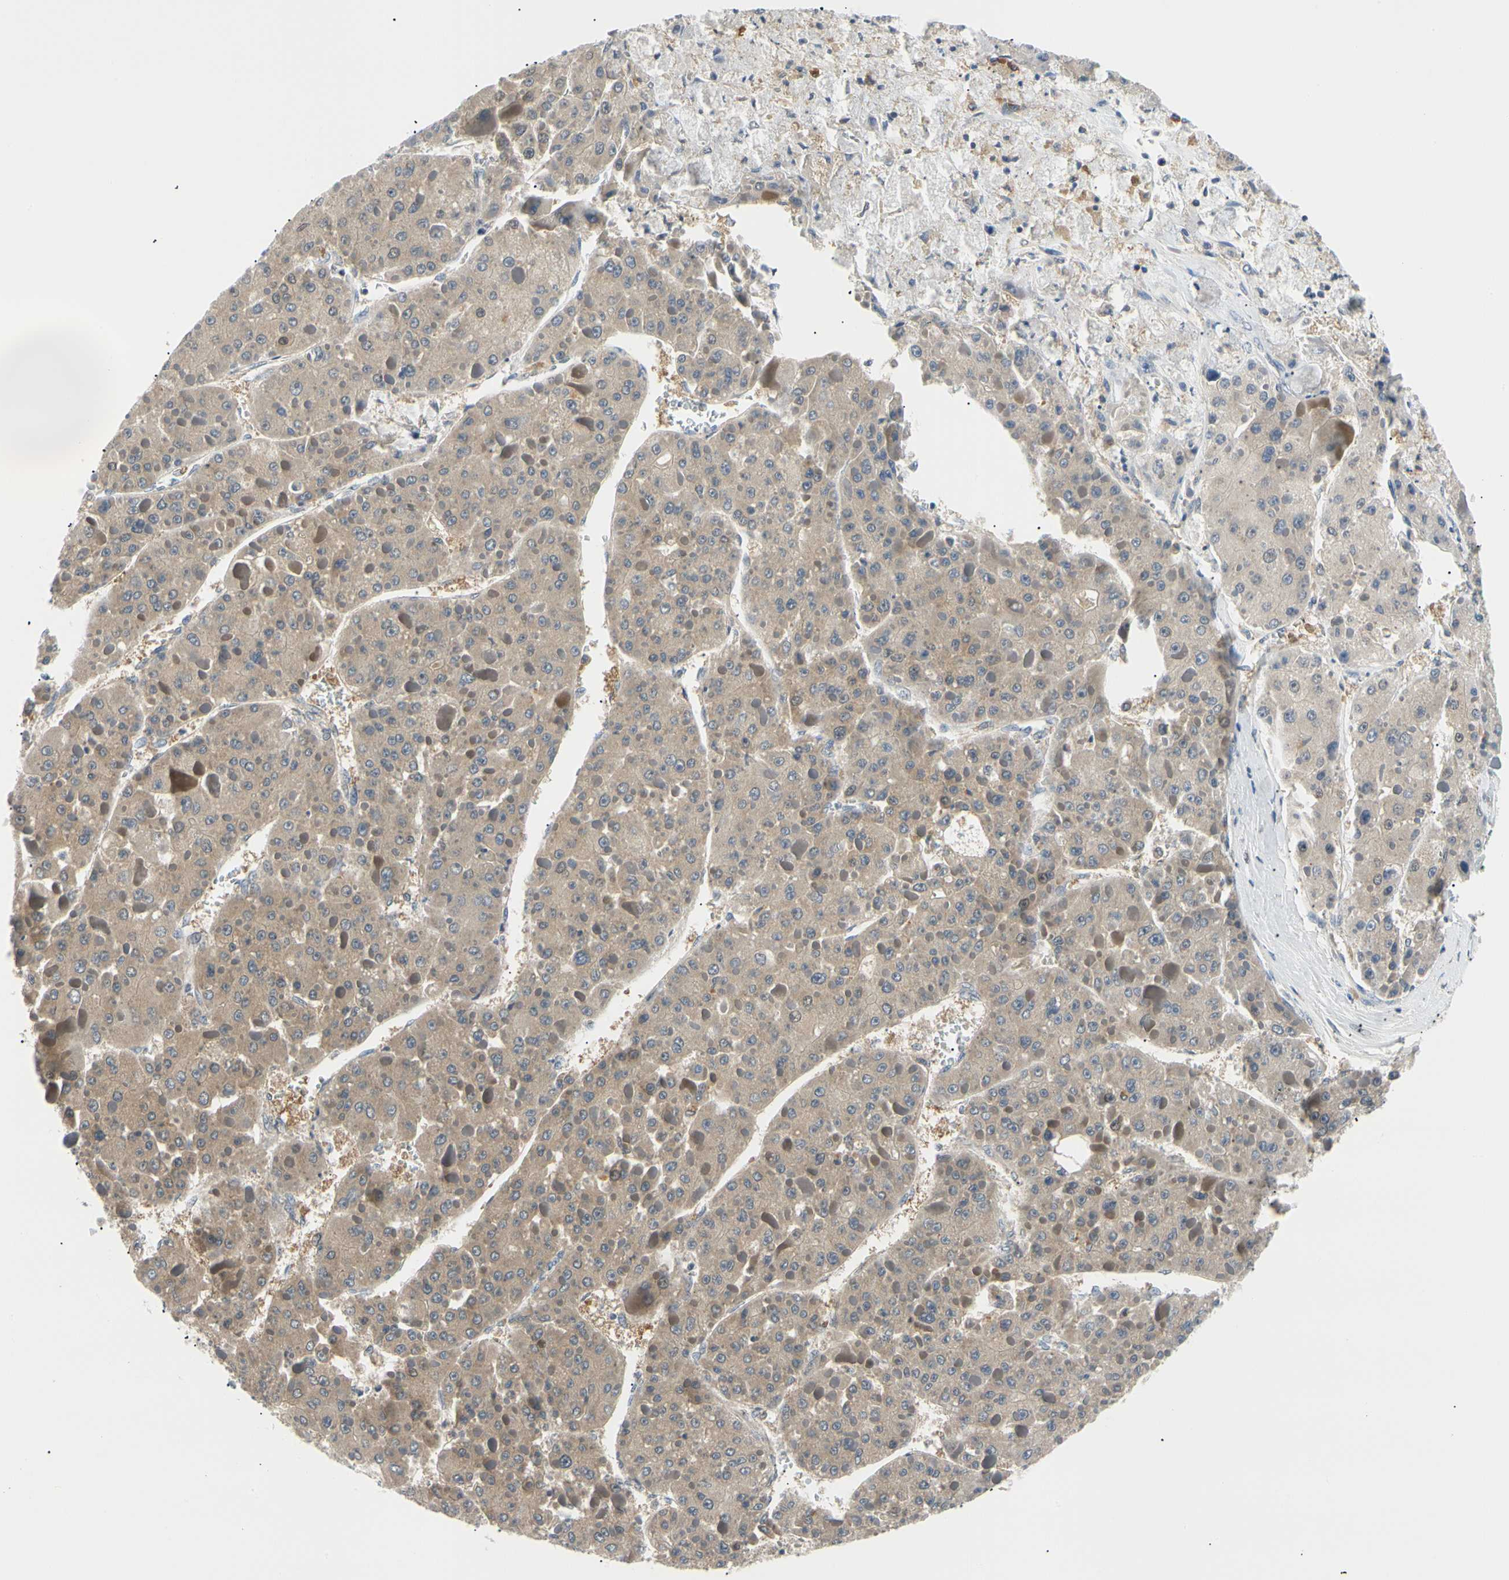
{"staining": {"intensity": "weak", "quantity": ">75%", "location": "cytoplasmic/membranous"}, "tissue": "liver cancer", "cell_type": "Tumor cells", "image_type": "cancer", "snomed": [{"axis": "morphology", "description": "Carcinoma, Hepatocellular, NOS"}, {"axis": "topography", "description": "Liver"}], "caption": "High-power microscopy captured an immunohistochemistry image of liver cancer, revealing weak cytoplasmic/membranous expression in approximately >75% of tumor cells.", "gene": "SEC23B", "patient": {"sex": "female", "age": 73}}